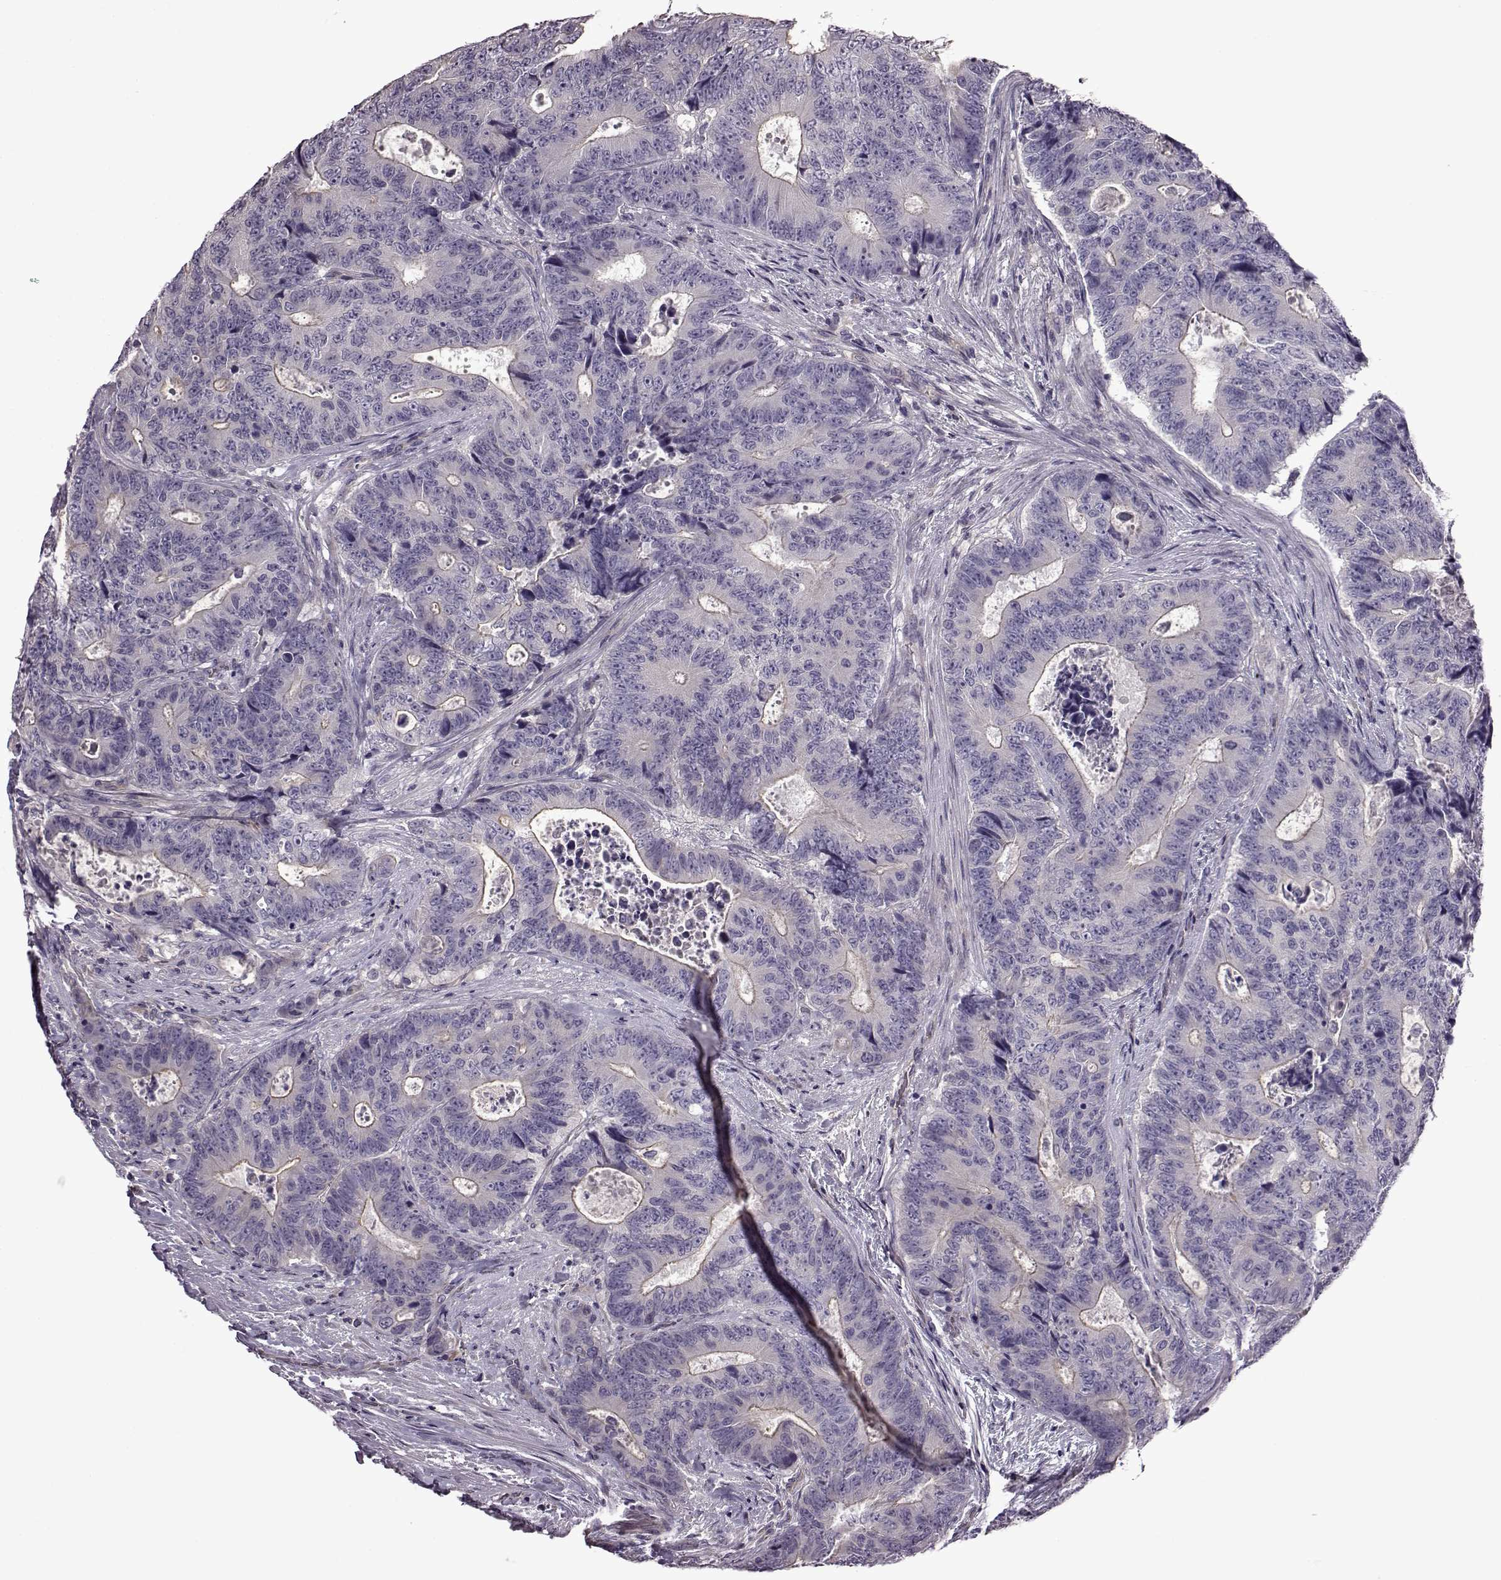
{"staining": {"intensity": "negative", "quantity": "none", "location": "none"}, "tissue": "colorectal cancer", "cell_type": "Tumor cells", "image_type": "cancer", "snomed": [{"axis": "morphology", "description": "Adenocarcinoma, NOS"}, {"axis": "topography", "description": "Colon"}], "caption": "Immunohistochemistry (IHC) micrograph of human colorectal adenocarcinoma stained for a protein (brown), which reveals no positivity in tumor cells.", "gene": "EDDM3B", "patient": {"sex": "female", "age": 48}}